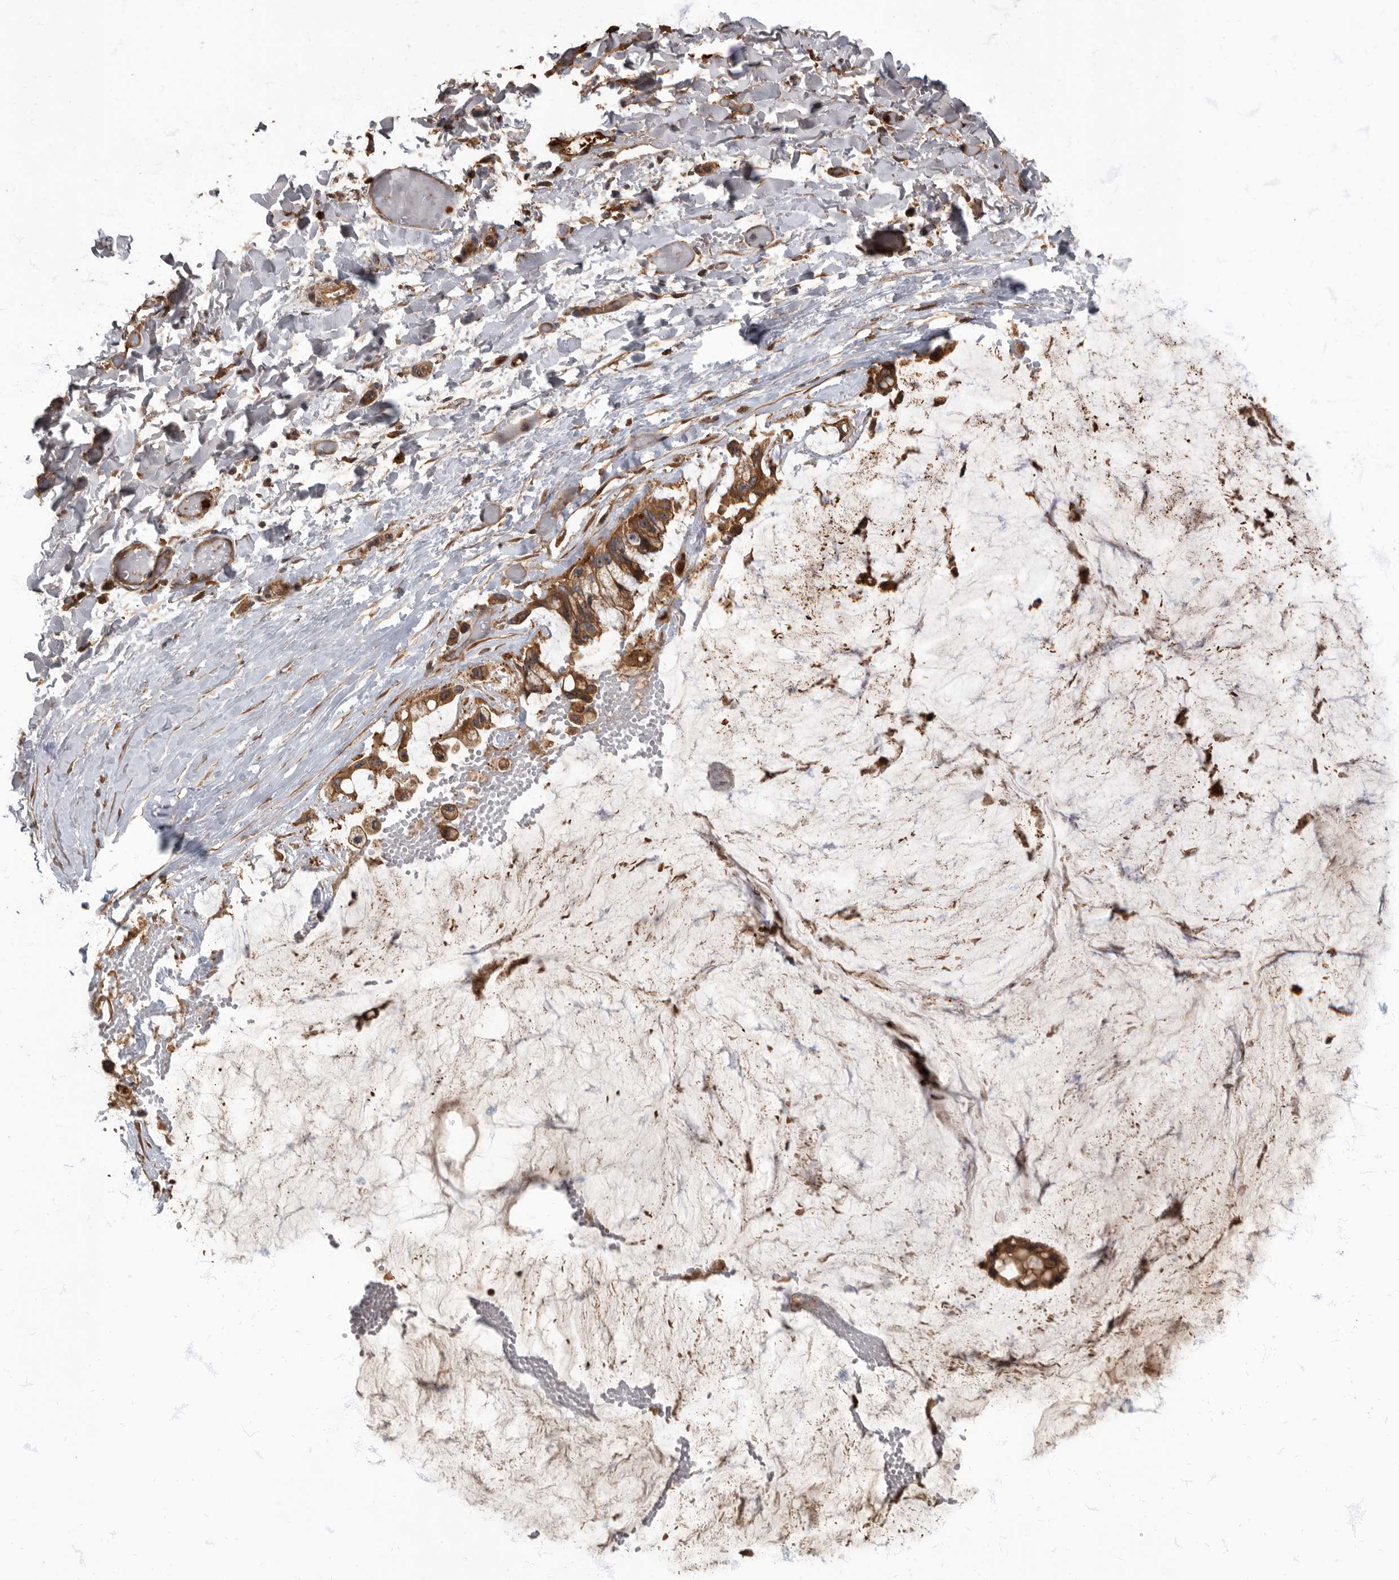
{"staining": {"intensity": "strong", "quantity": ">75%", "location": "cytoplasmic/membranous"}, "tissue": "ovarian cancer", "cell_type": "Tumor cells", "image_type": "cancer", "snomed": [{"axis": "morphology", "description": "Cystadenocarcinoma, mucinous, NOS"}, {"axis": "topography", "description": "Ovary"}], "caption": "The photomicrograph shows immunohistochemical staining of ovarian mucinous cystadenocarcinoma. There is strong cytoplasmic/membranous positivity is present in approximately >75% of tumor cells.", "gene": "DAAM1", "patient": {"sex": "female", "age": 39}}